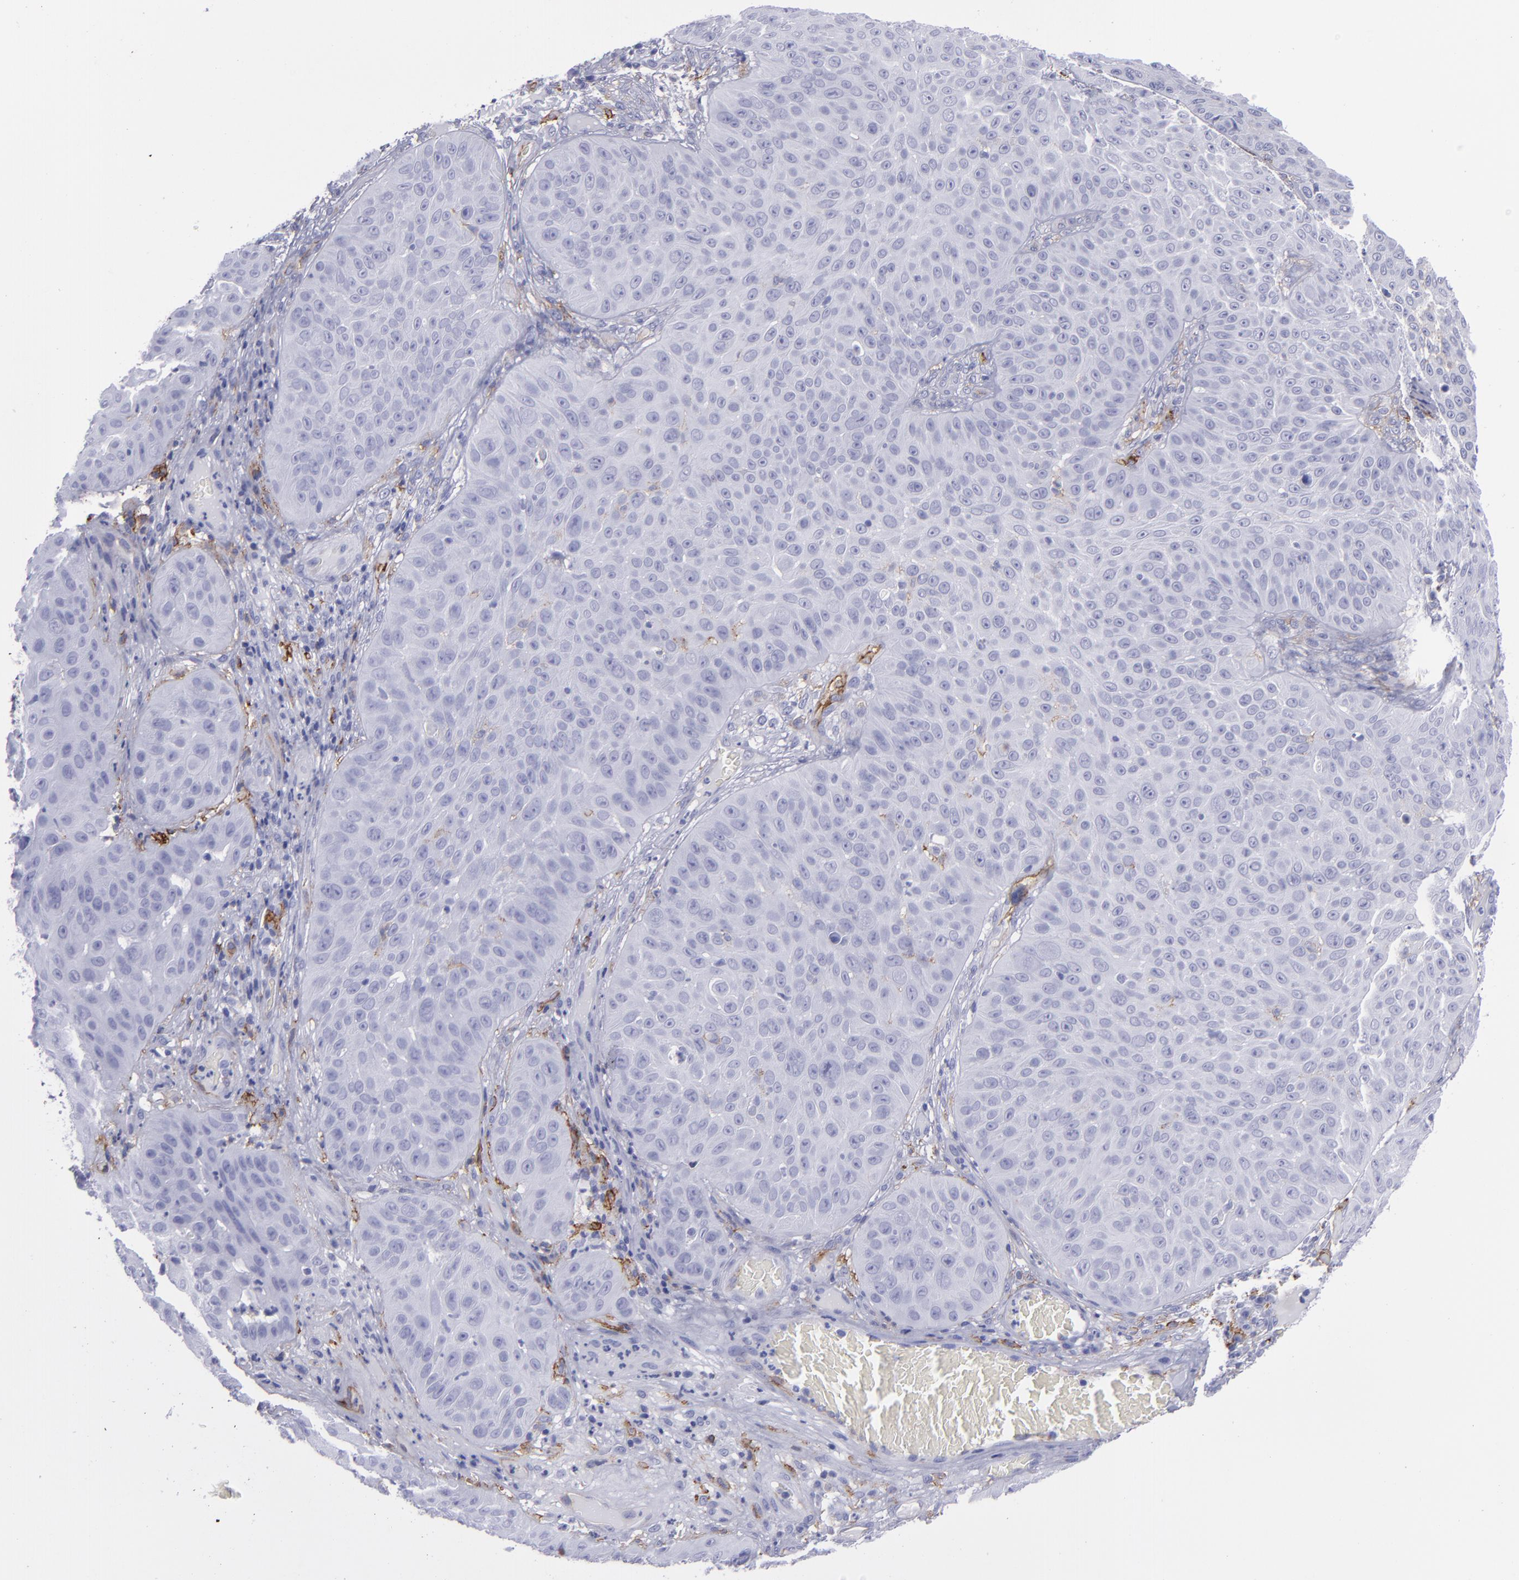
{"staining": {"intensity": "negative", "quantity": "none", "location": "none"}, "tissue": "skin cancer", "cell_type": "Tumor cells", "image_type": "cancer", "snomed": [{"axis": "morphology", "description": "Squamous cell carcinoma, NOS"}, {"axis": "topography", "description": "Skin"}], "caption": "Immunohistochemistry photomicrograph of neoplastic tissue: skin cancer stained with DAB reveals no significant protein positivity in tumor cells.", "gene": "ACE", "patient": {"sex": "male", "age": 82}}